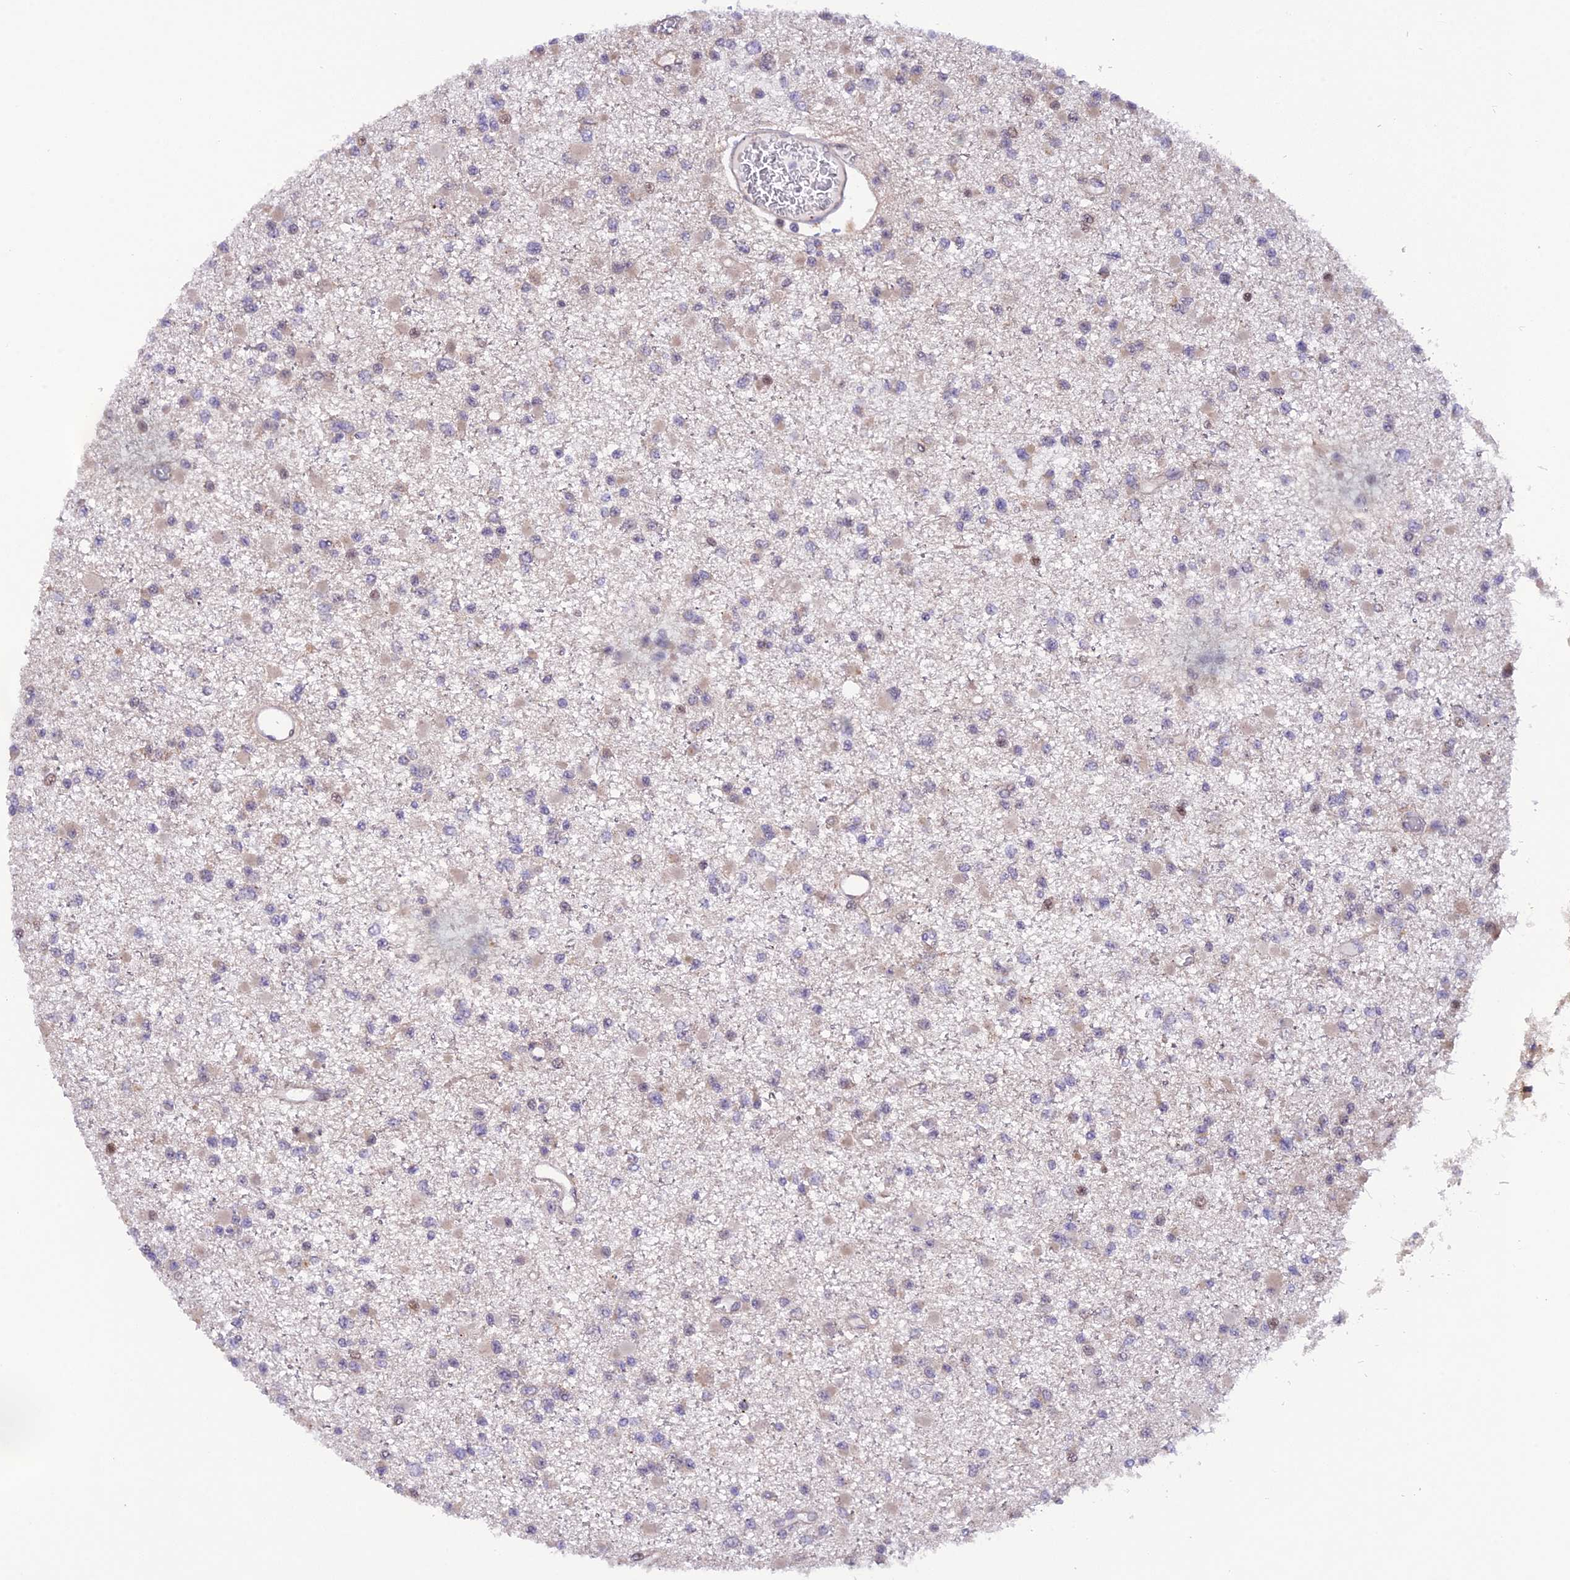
{"staining": {"intensity": "negative", "quantity": "none", "location": "none"}, "tissue": "glioma", "cell_type": "Tumor cells", "image_type": "cancer", "snomed": [{"axis": "morphology", "description": "Glioma, malignant, Low grade"}, {"axis": "topography", "description": "Brain"}], "caption": "This is an immunohistochemistry micrograph of human glioma. There is no staining in tumor cells.", "gene": "SAMD4A", "patient": {"sex": "female", "age": 22}}